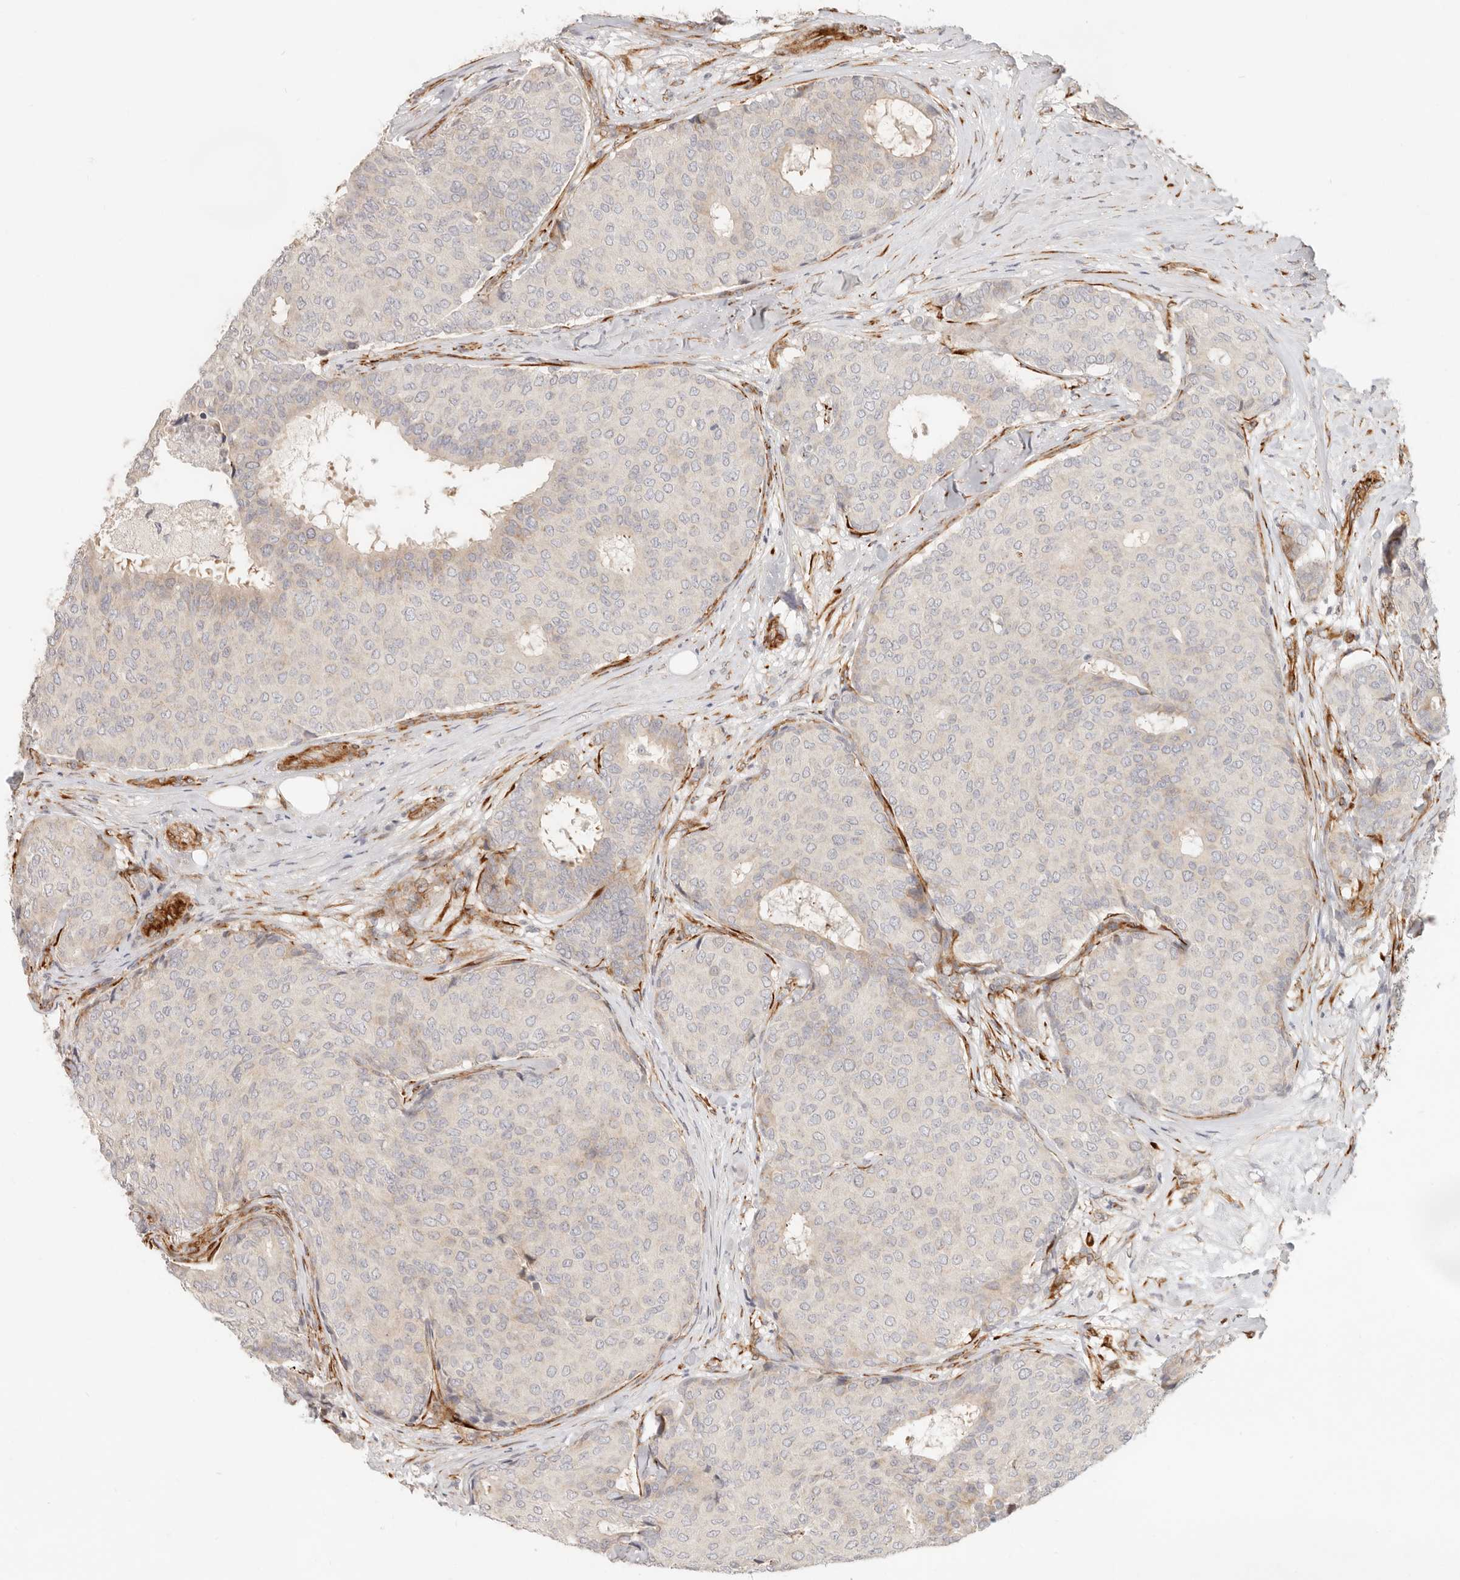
{"staining": {"intensity": "weak", "quantity": "<25%", "location": "cytoplasmic/membranous"}, "tissue": "breast cancer", "cell_type": "Tumor cells", "image_type": "cancer", "snomed": [{"axis": "morphology", "description": "Duct carcinoma"}, {"axis": "topography", "description": "Breast"}], "caption": "Immunohistochemistry histopathology image of neoplastic tissue: invasive ductal carcinoma (breast) stained with DAB demonstrates no significant protein staining in tumor cells.", "gene": "SASS6", "patient": {"sex": "female", "age": 75}}